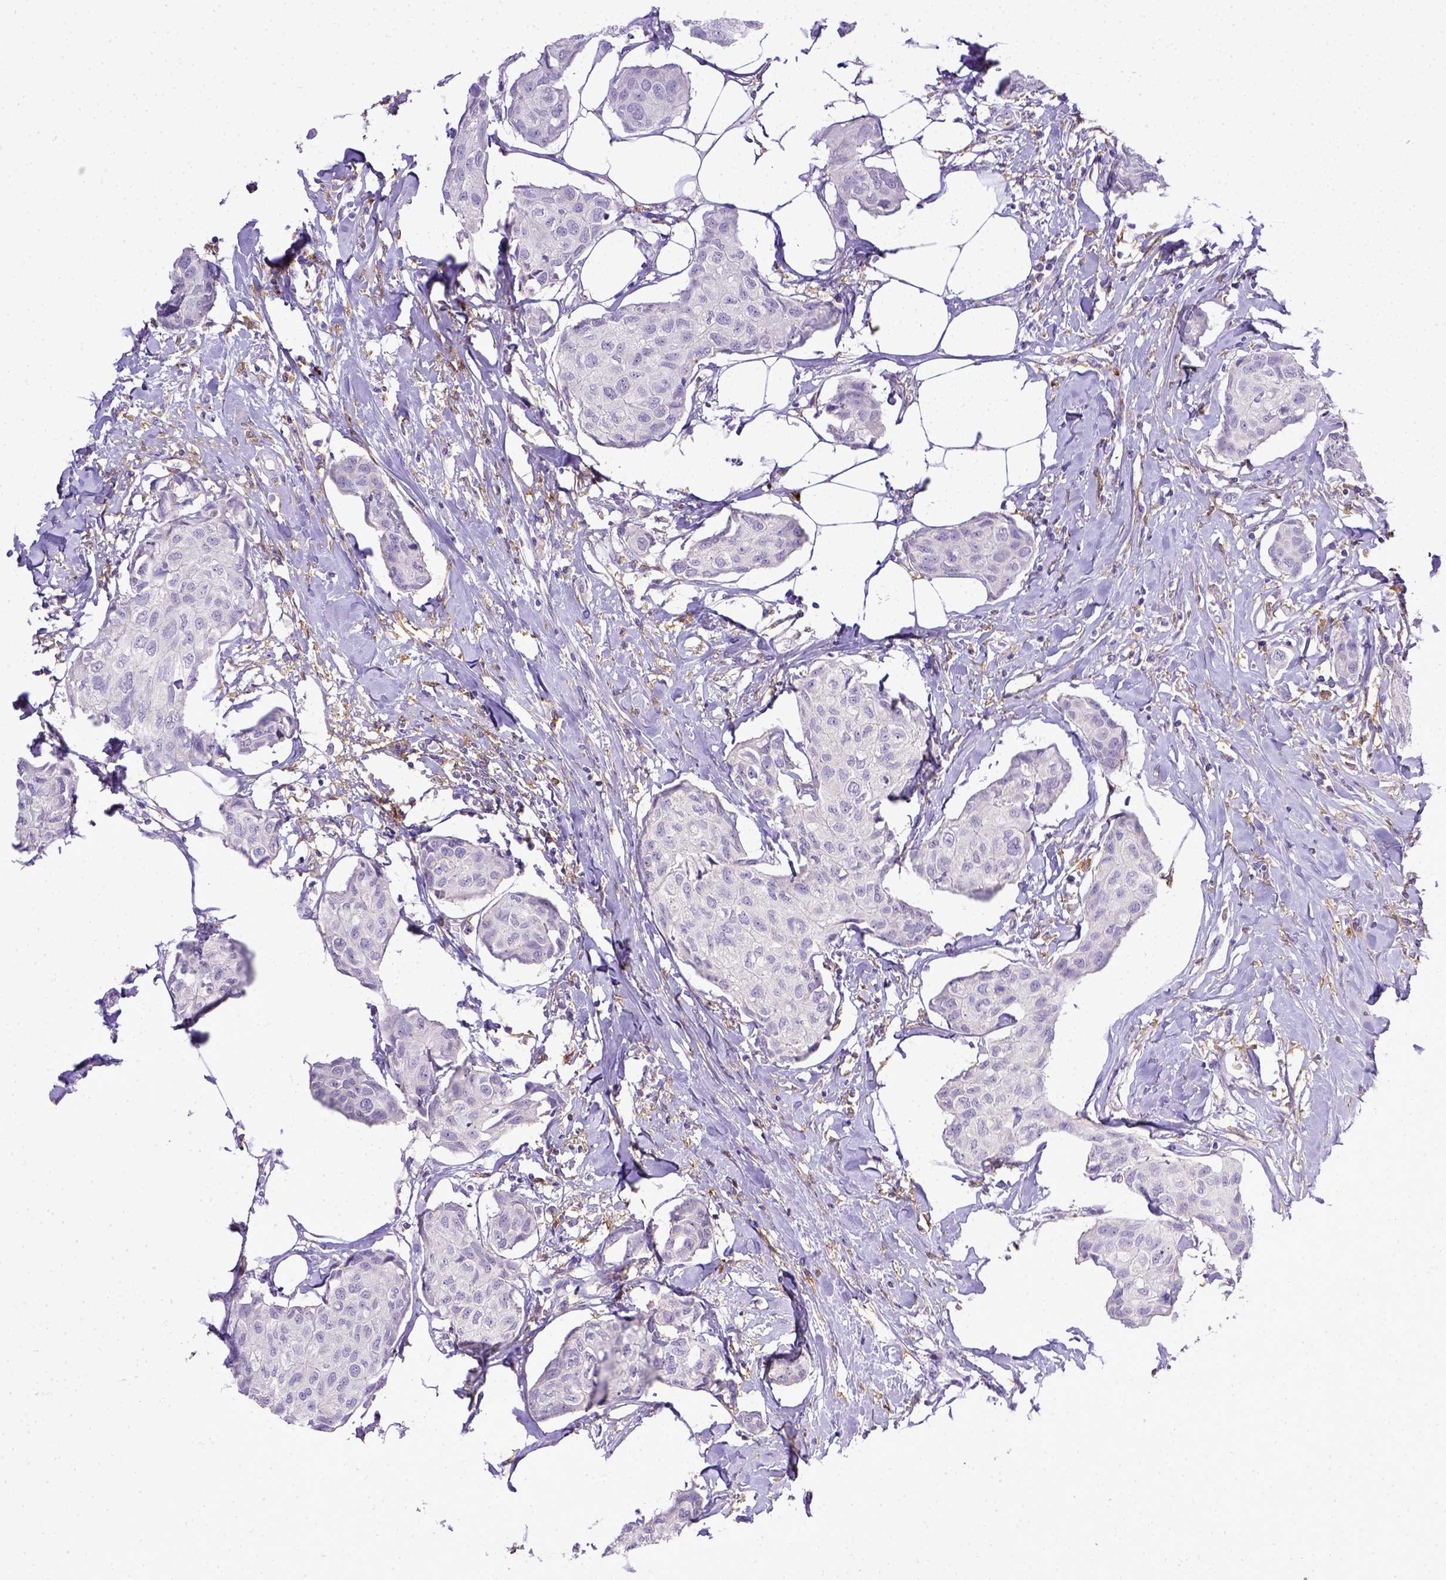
{"staining": {"intensity": "negative", "quantity": "none", "location": "none"}, "tissue": "breast cancer", "cell_type": "Tumor cells", "image_type": "cancer", "snomed": [{"axis": "morphology", "description": "Duct carcinoma"}, {"axis": "topography", "description": "Breast"}], "caption": "Tumor cells show no significant staining in breast cancer.", "gene": "ITGAM", "patient": {"sex": "female", "age": 80}}